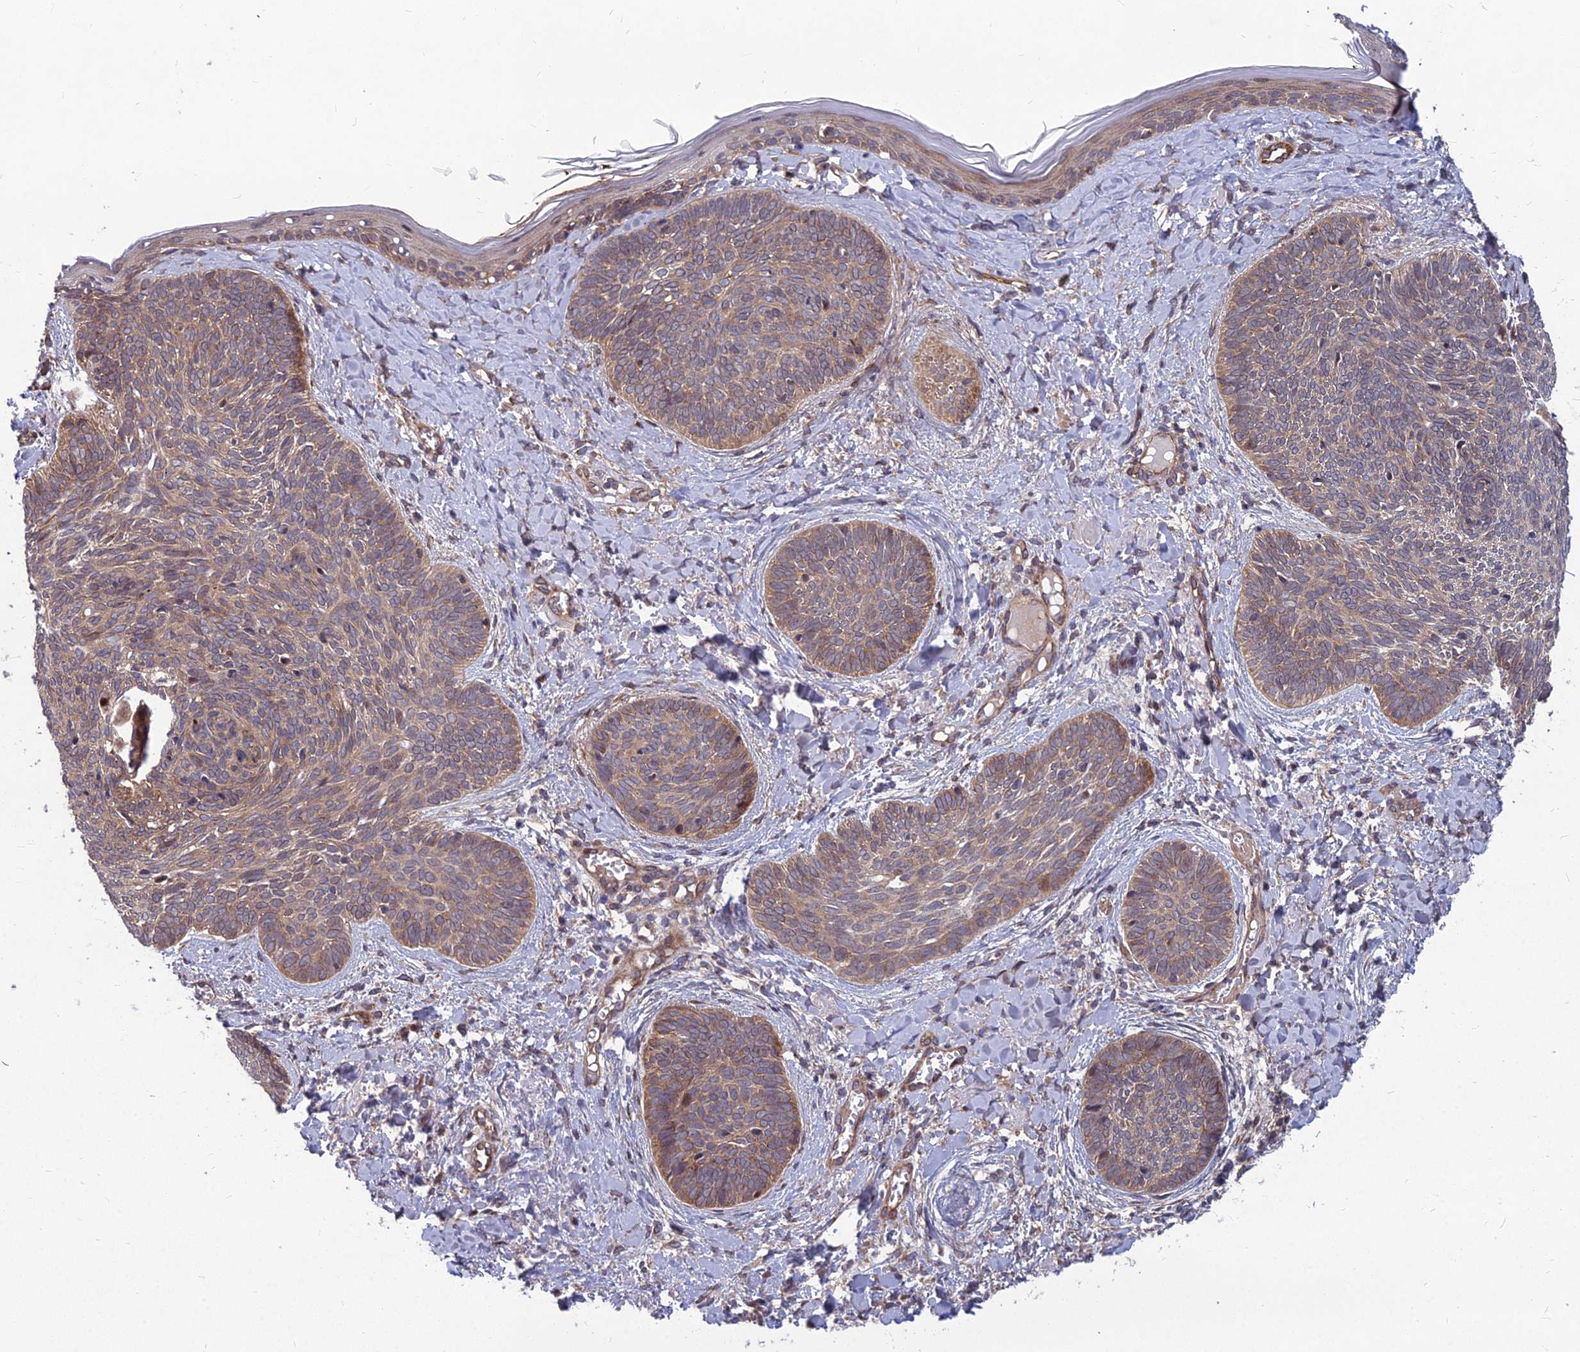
{"staining": {"intensity": "weak", "quantity": "<25%", "location": "cytoplasmic/membranous"}, "tissue": "skin cancer", "cell_type": "Tumor cells", "image_type": "cancer", "snomed": [{"axis": "morphology", "description": "Basal cell carcinoma"}, {"axis": "topography", "description": "Skin"}], "caption": "Immunohistochemistry photomicrograph of neoplastic tissue: human skin cancer (basal cell carcinoma) stained with DAB demonstrates no significant protein positivity in tumor cells.", "gene": "MFSD8", "patient": {"sex": "female", "age": 81}}